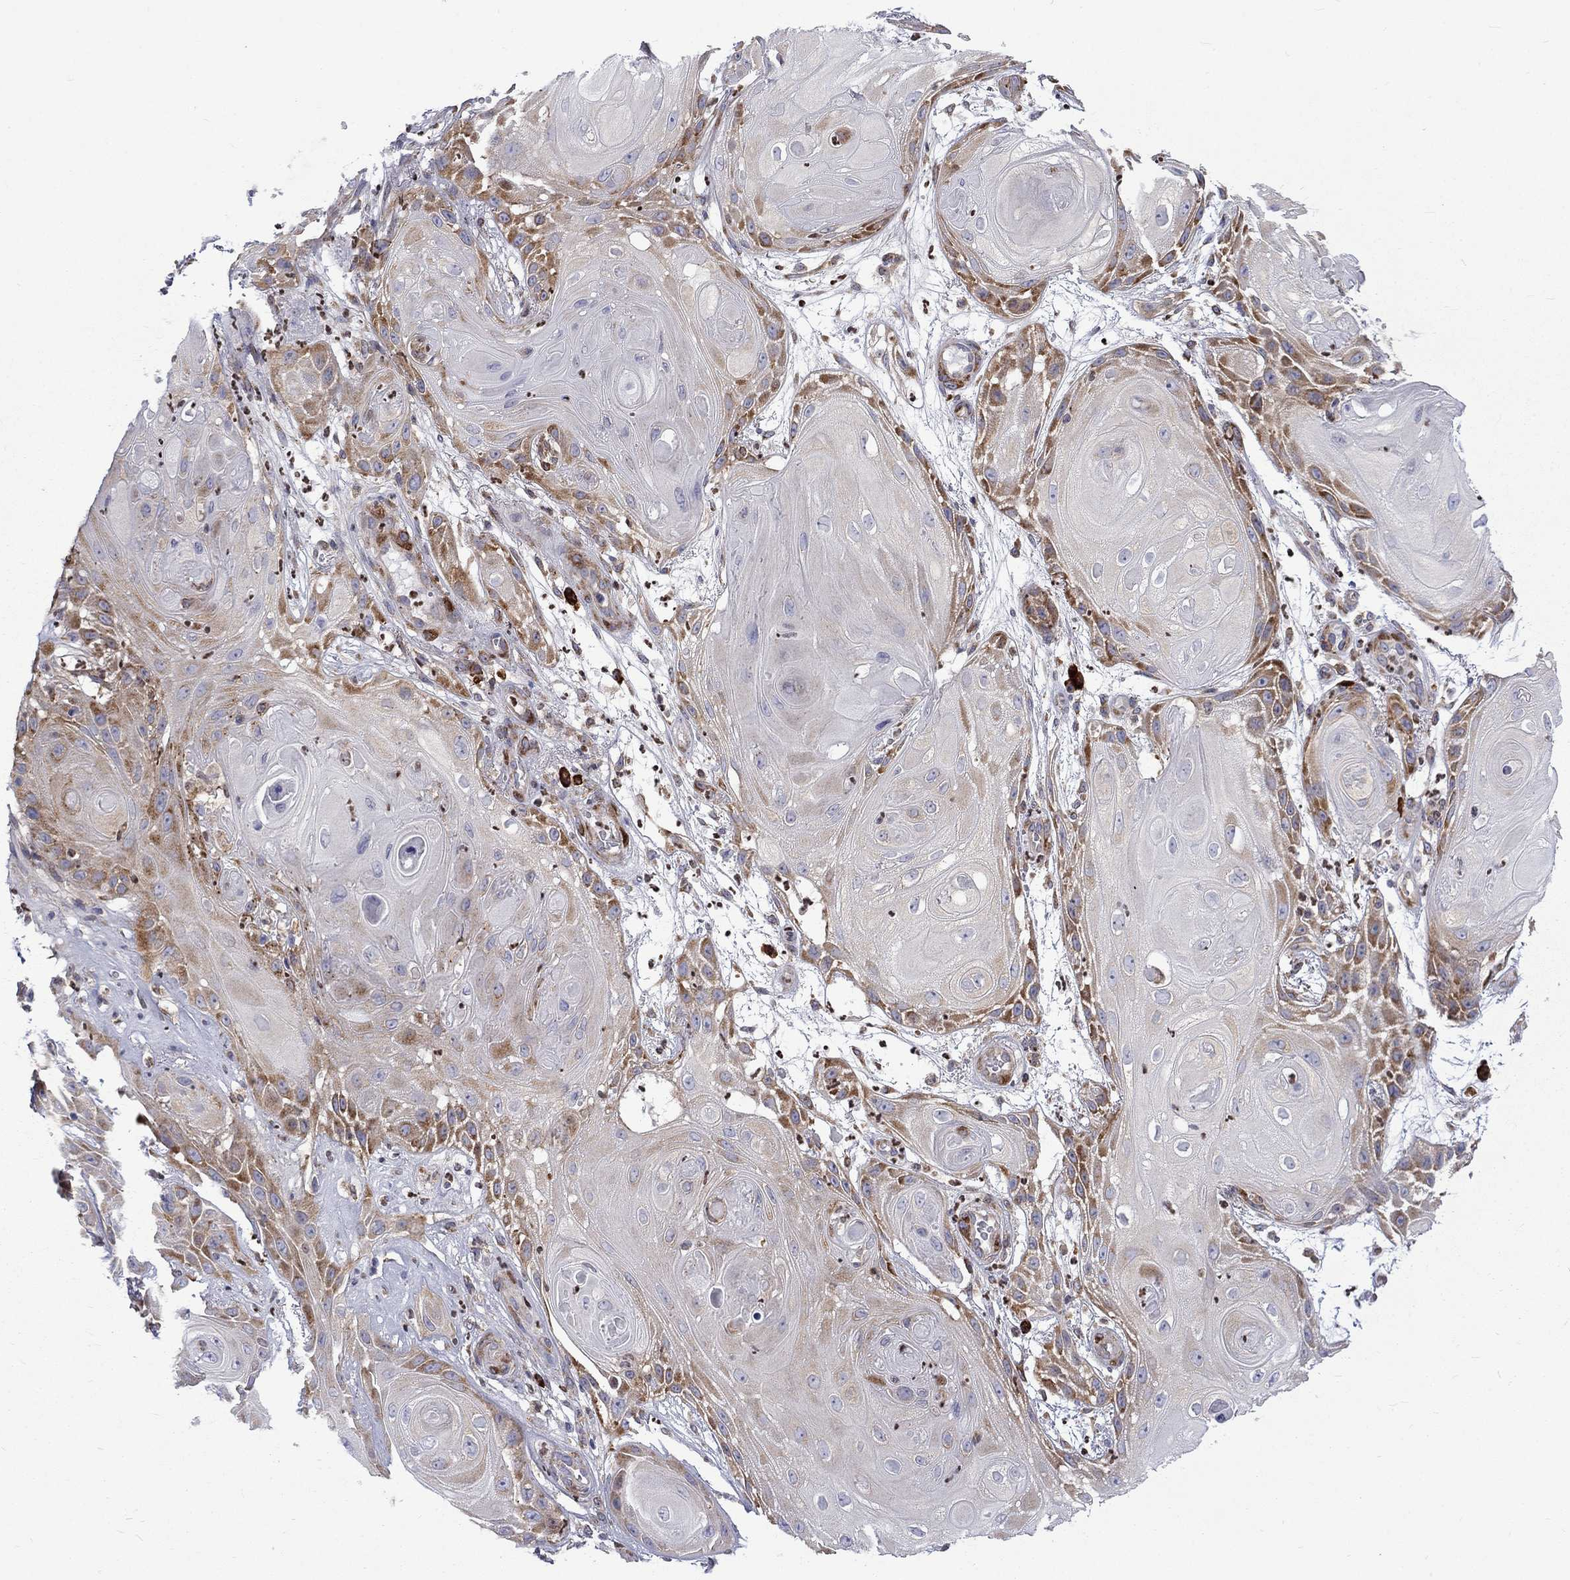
{"staining": {"intensity": "moderate", "quantity": ">75%", "location": "cytoplasmic/membranous"}, "tissue": "skin cancer", "cell_type": "Tumor cells", "image_type": "cancer", "snomed": [{"axis": "morphology", "description": "Squamous cell carcinoma, NOS"}, {"axis": "topography", "description": "Skin"}], "caption": "Approximately >75% of tumor cells in human squamous cell carcinoma (skin) display moderate cytoplasmic/membranous protein expression as visualized by brown immunohistochemical staining.", "gene": "PABPC4", "patient": {"sex": "male", "age": 62}}